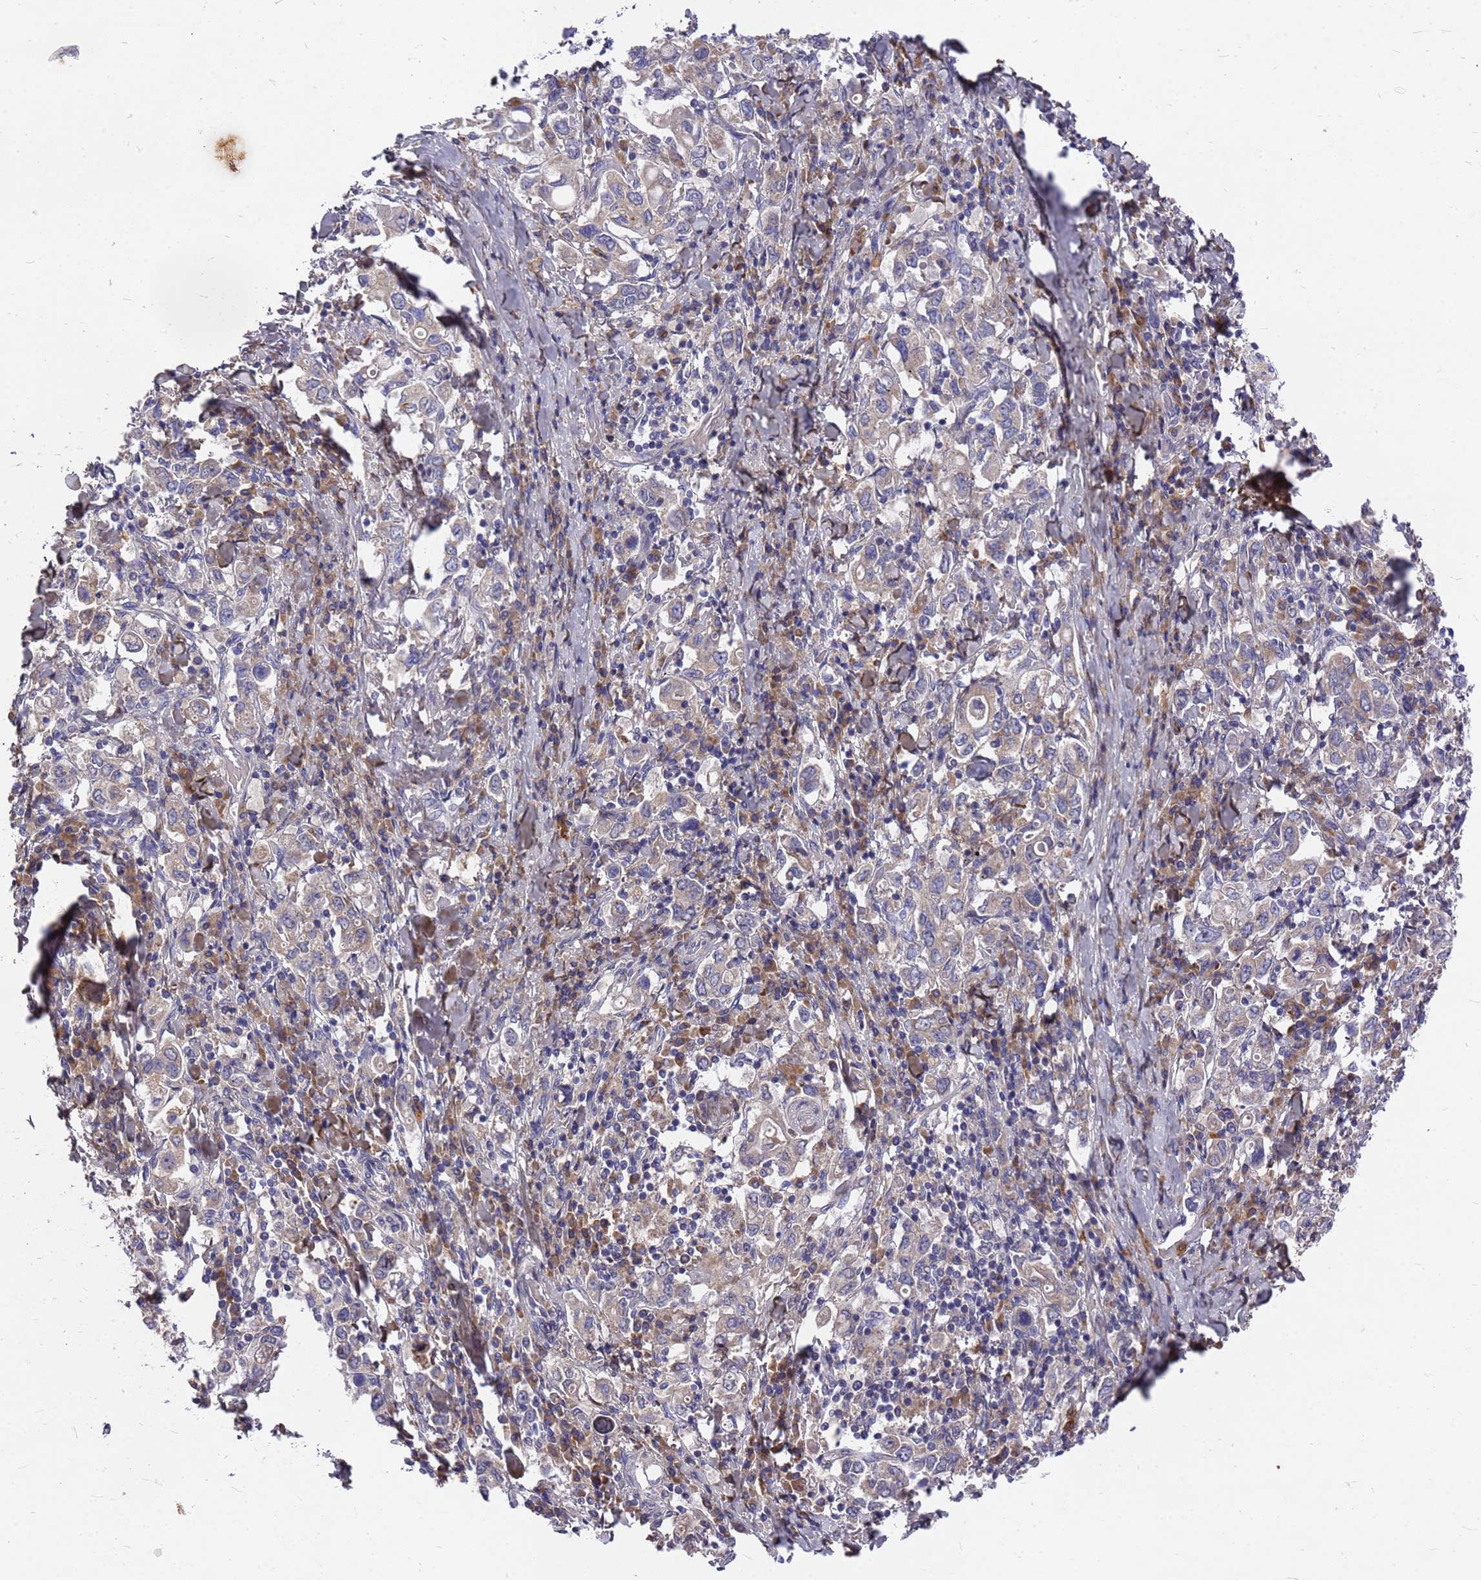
{"staining": {"intensity": "negative", "quantity": "none", "location": "none"}, "tissue": "stomach cancer", "cell_type": "Tumor cells", "image_type": "cancer", "snomed": [{"axis": "morphology", "description": "Adenocarcinoma, NOS"}, {"axis": "topography", "description": "Stomach, upper"}], "caption": "A high-resolution micrograph shows immunohistochemistry (IHC) staining of adenocarcinoma (stomach), which demonstrates no significant staining in tumor cells.", "gene": "ZNF717", "patient": {"sex": "male", "age": 62}}